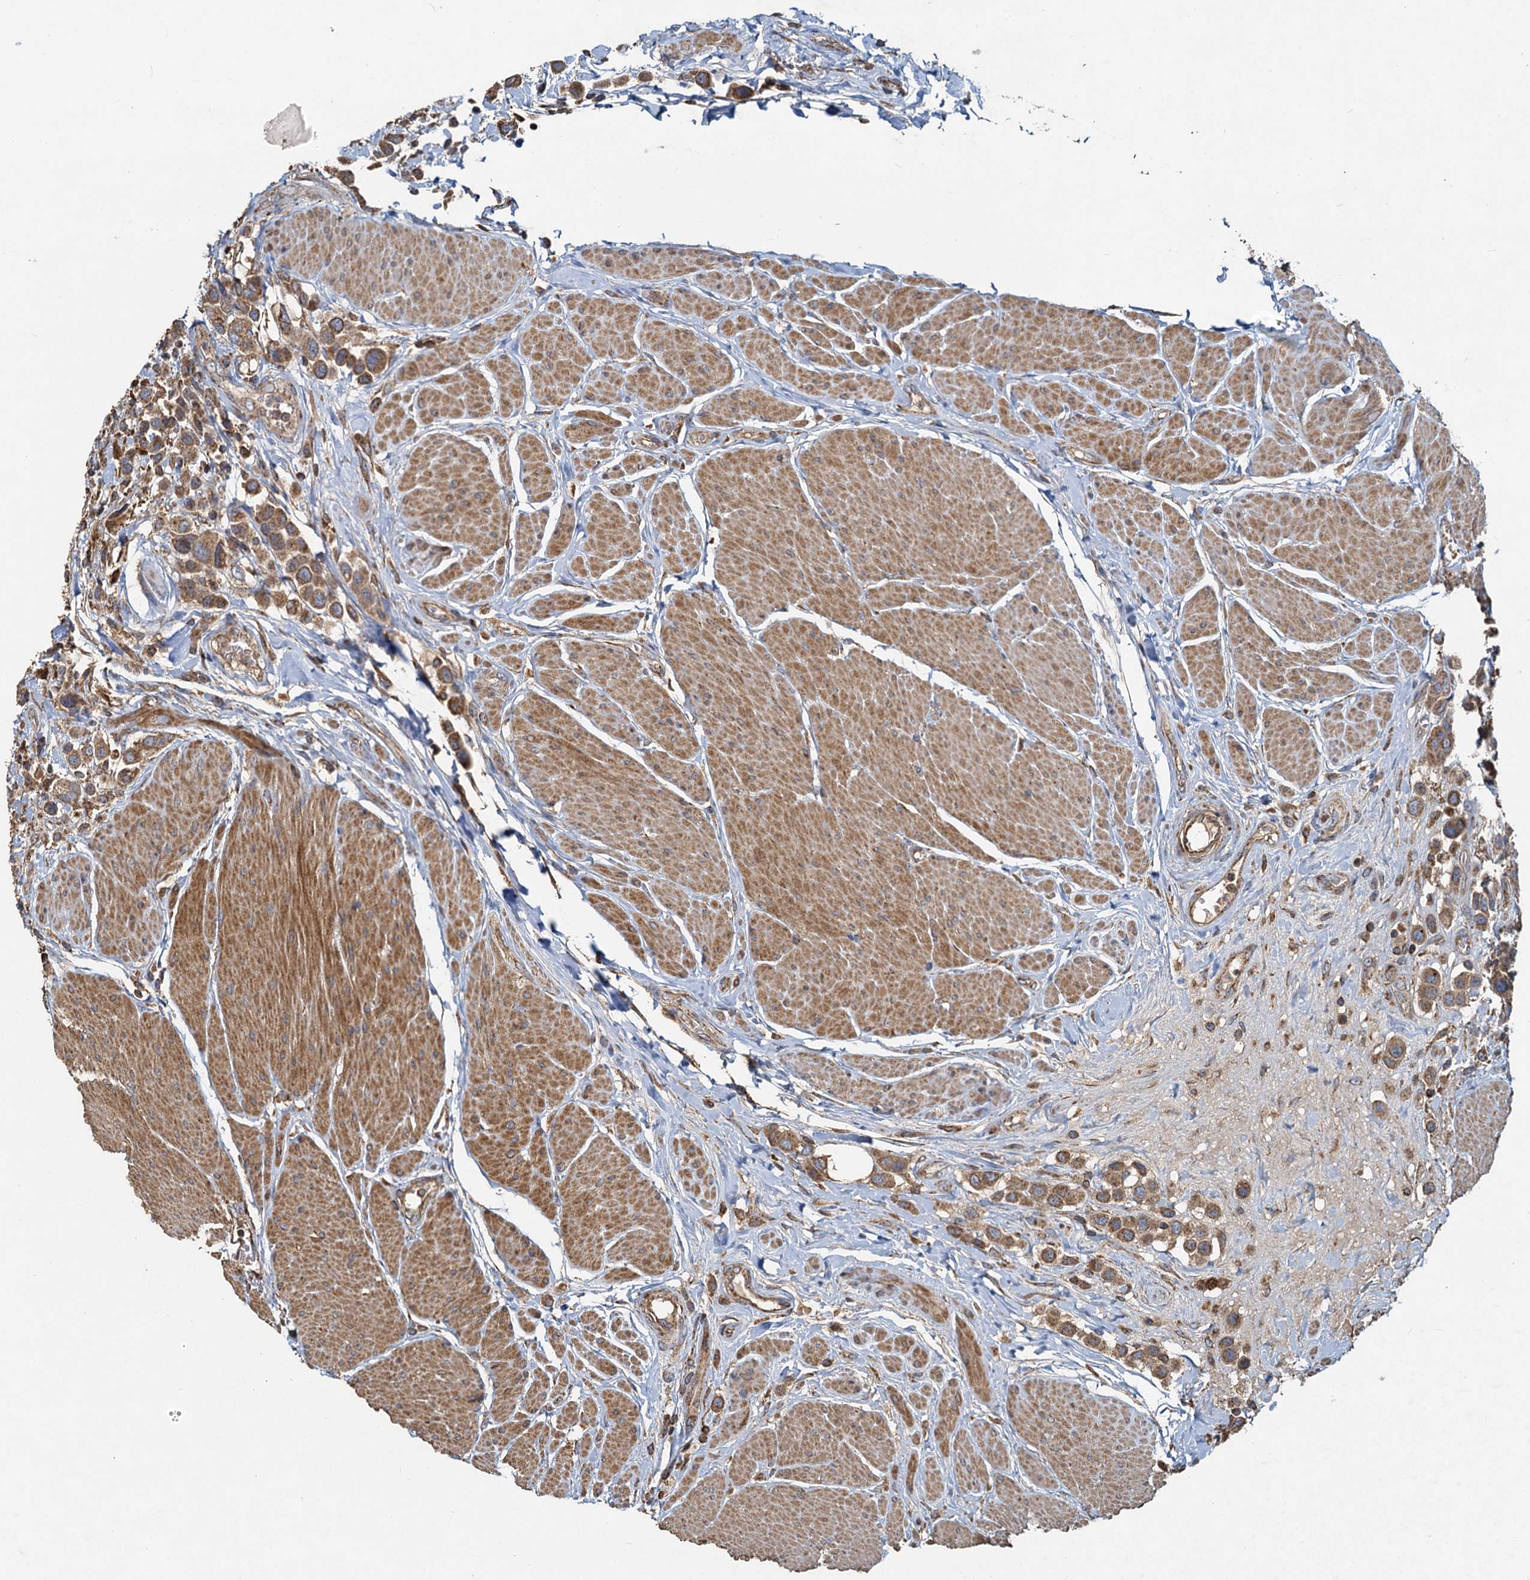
{"staining": {"intensity": "moderate", "quantity": ">75%", "location": "cytoplasmic/membranous"}, "tissue": "urothelial cancer", "cell_type": "Tumor cells", "image_type": "cancer", "snomed": [{"axis": "morphology", "description": "Urothelial carcinoma, High grade"}, {"axis": "topography", "description": "Urinary bladder"}], "caption": "Approximately >75% of tumor cells in urothelial cancer show moderate cytoplasmic/membranous protein positivity as visualized by brown immunohistochemical staining.", "gene": "SDS", "patient": {"sex": "male", "age": 50}}